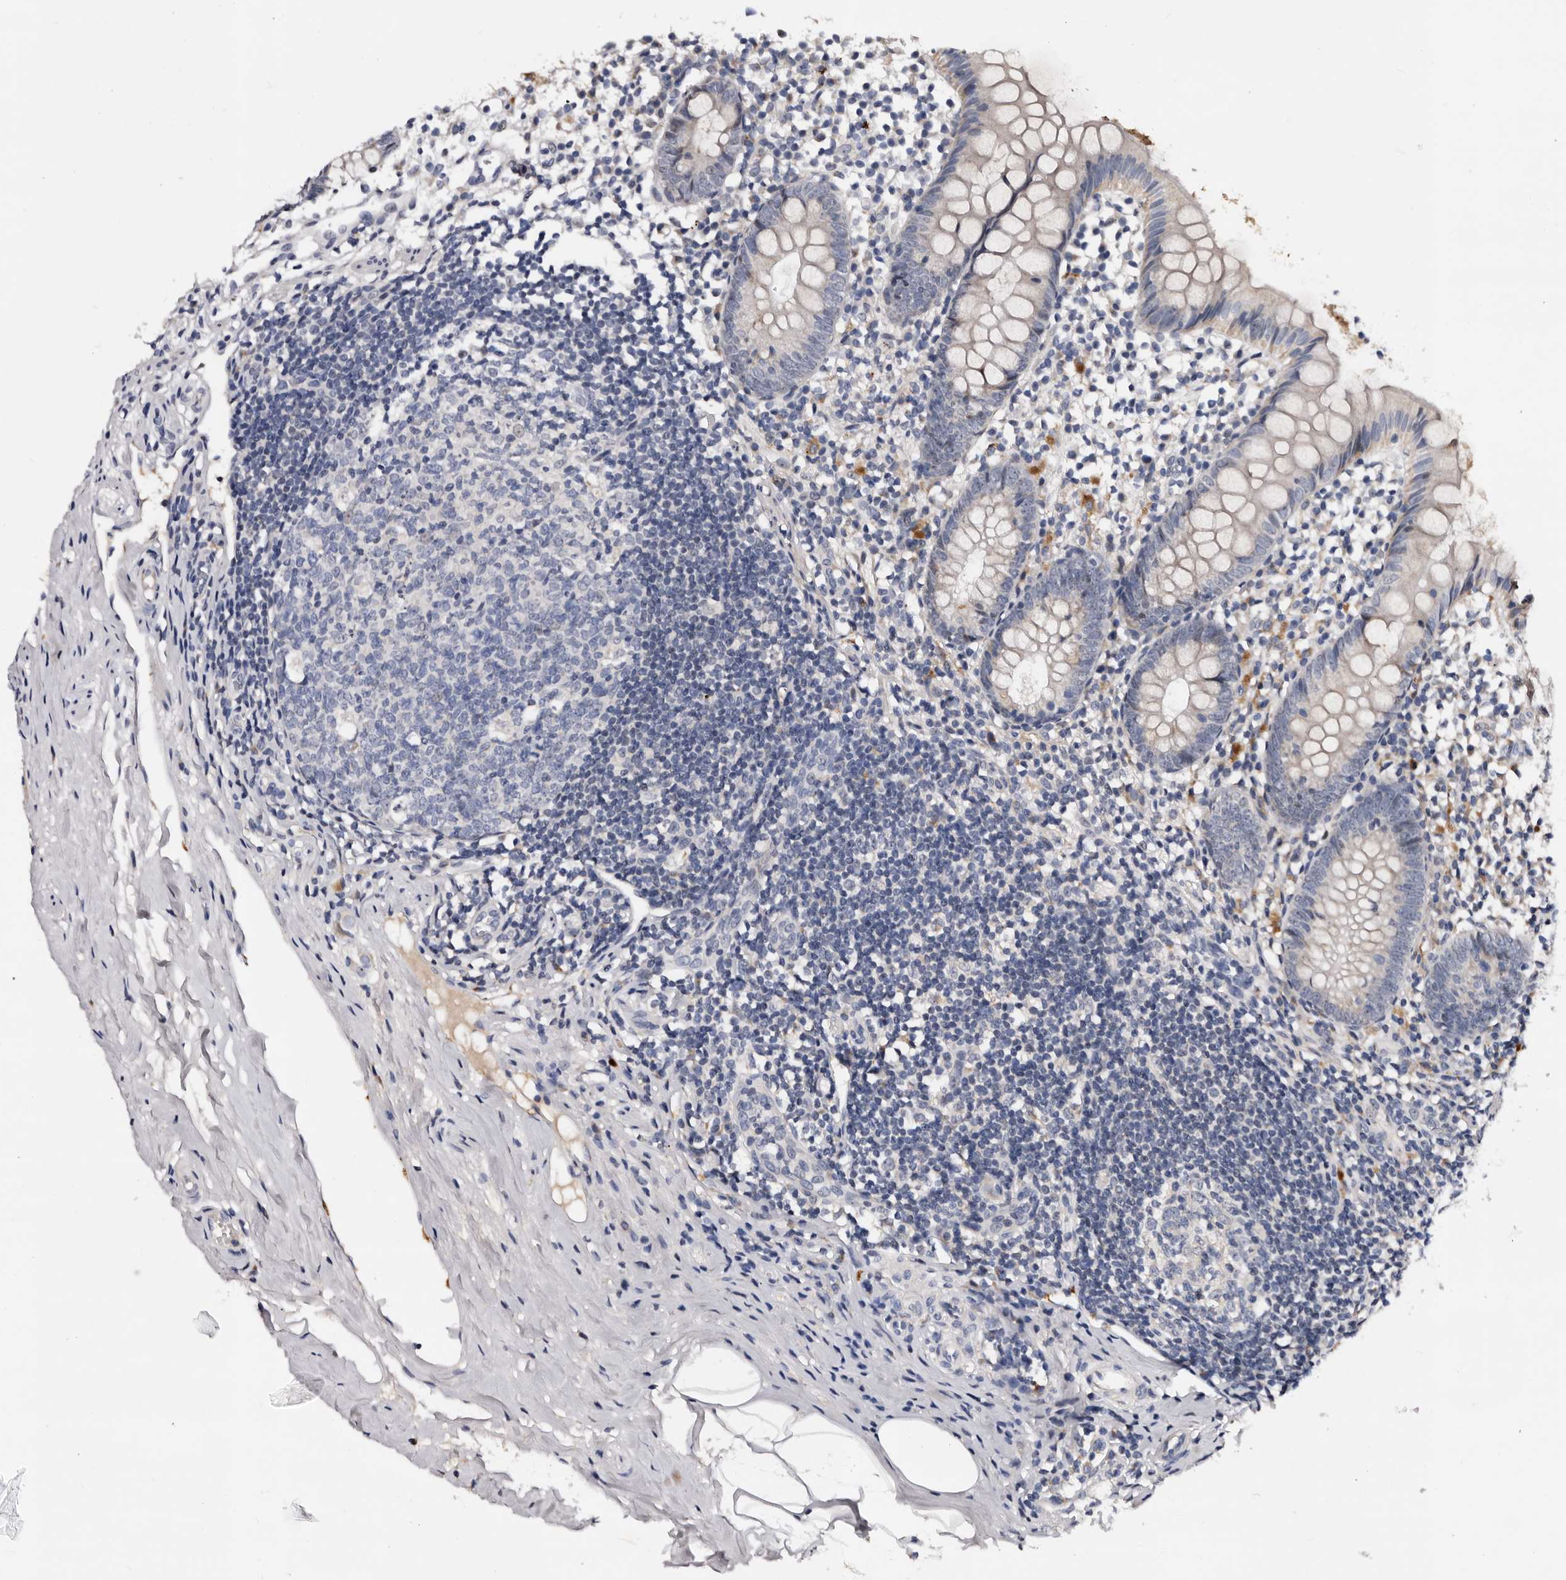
{"staining": {"intensity": "weak", "quantity": "25%-75%", "location": "cytoplasmic/membranous"}, "tissue": "appendix", "cell_type": "Glandular cells", "image_type": "normal", "snomed": [{"axis": "morphology", "description": "Normal tissue, NOS"}, {"axis": "topography", "description": "Appendix"}], "caption": "Glandular cells show low levels of weak cytoplasmic/membranous positivity in approximately 25%-75% of cells in benign appendix.", "gene": "TAF4B", "patient": {"sex": "female", "age": 20}}